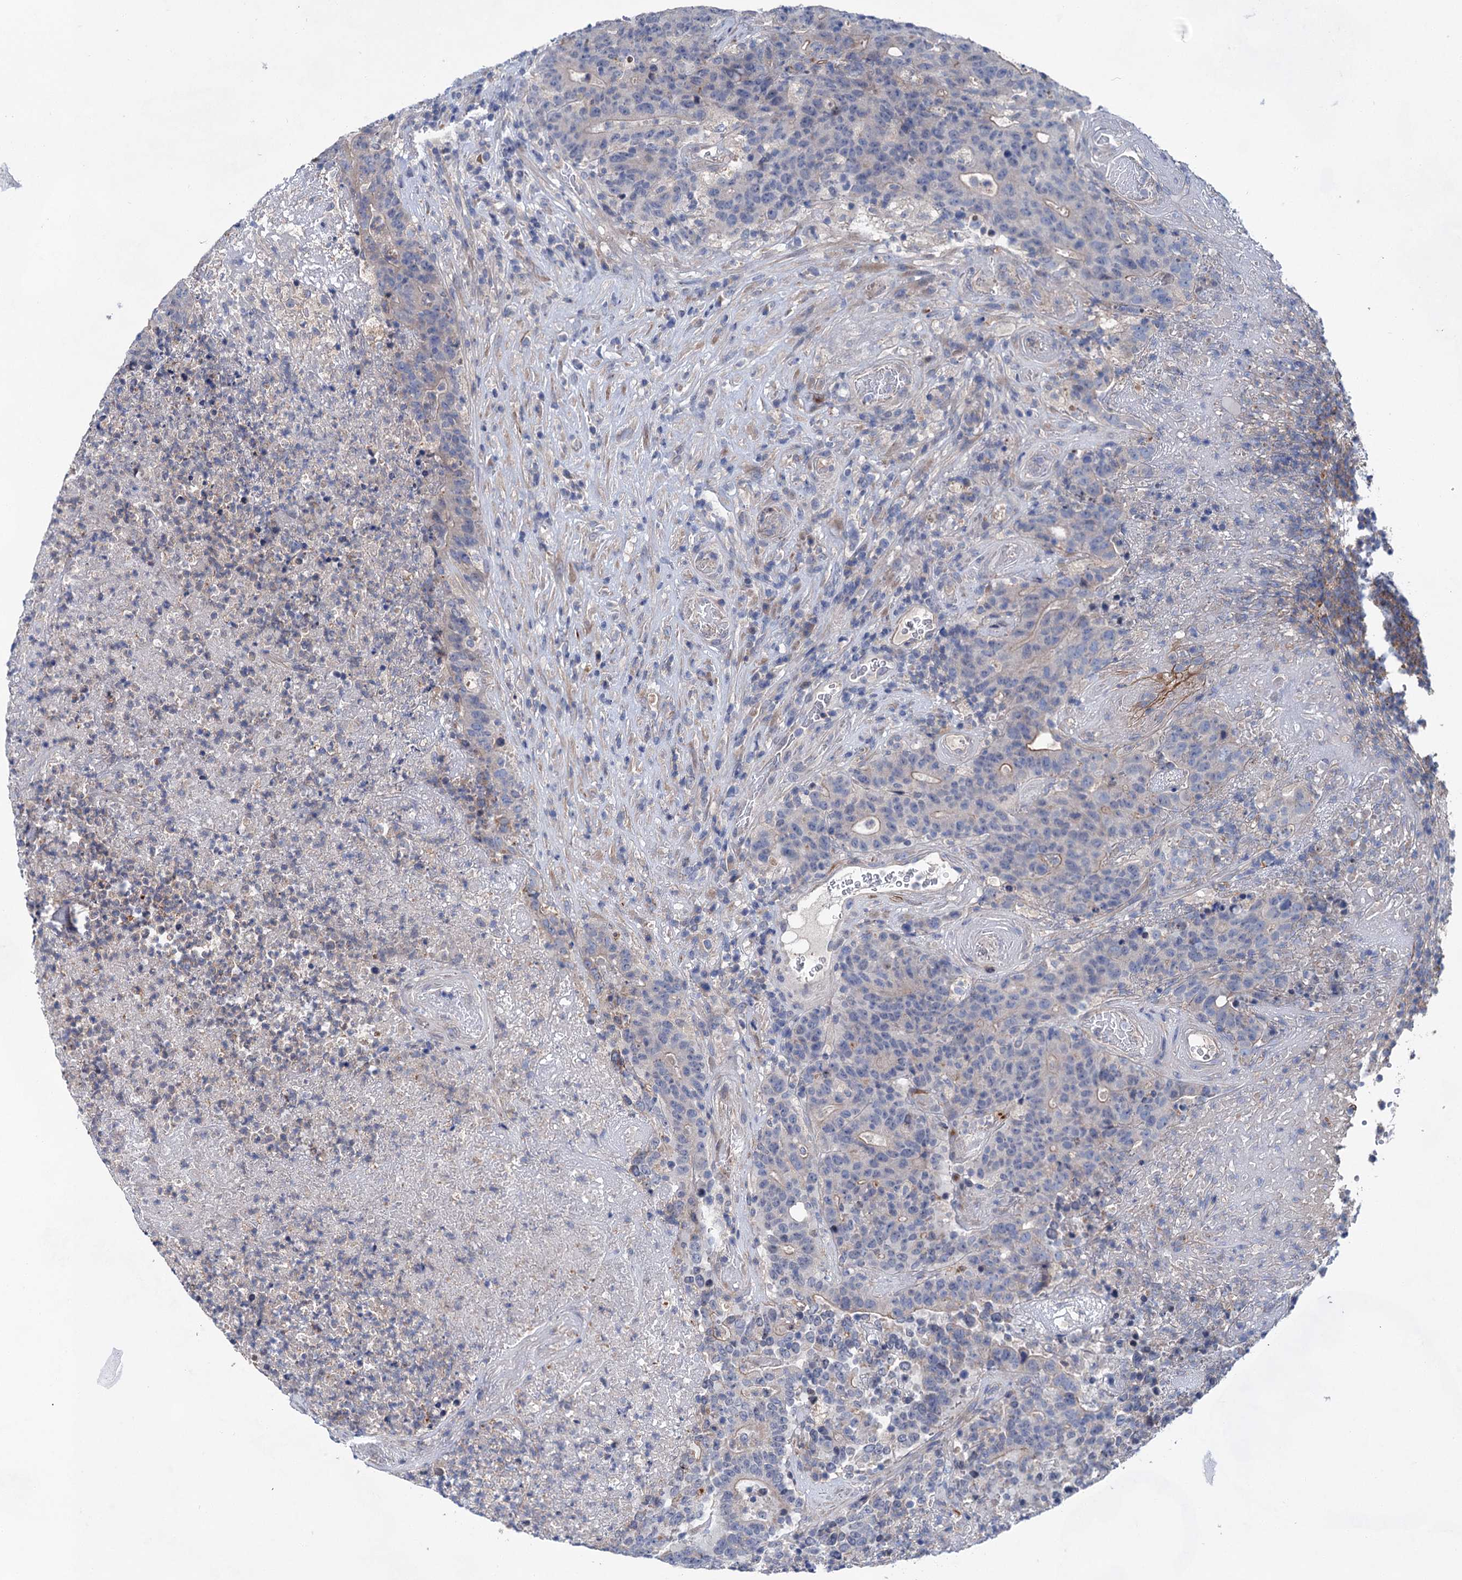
{"staining": {"intensity": "negative", "quantity": "none", "location": "none"}, "tissue": "colorectal cancer", "cell_type": "Tumor cells", "image_type": "cancer", "snomed": [{"axis": "morphology", "description": "Adenocarcinoma, NOS"}, {"axis": "topography", "description": "Colon"}], "caption": "This is a histopathology image of IHC staining of adenocarcinoma (colorectal), which shows no expression in tumor cells.", "gene": "MORN3", "patient": {"sex": "female", "age": 75}}